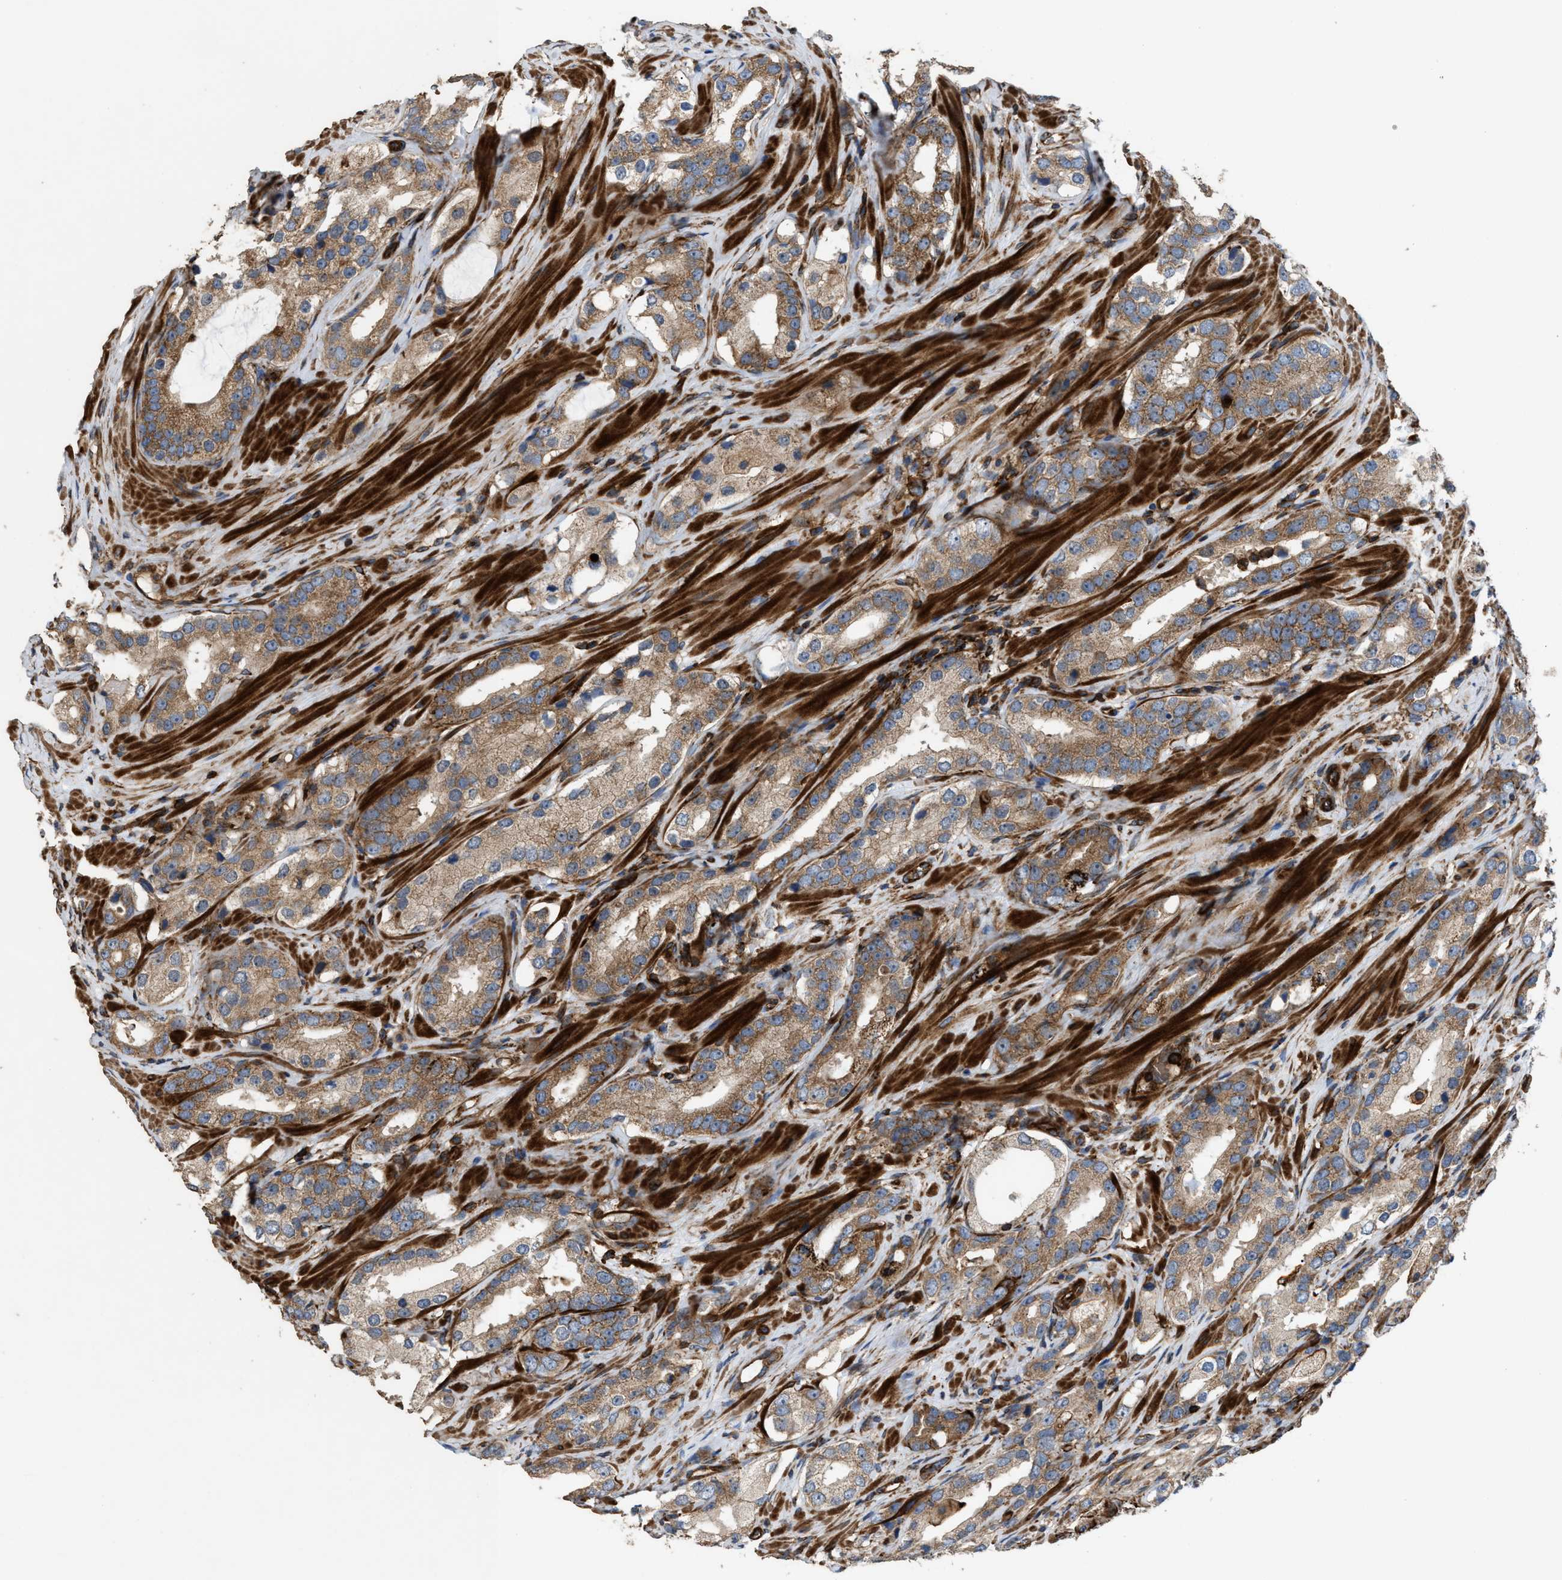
{"staining": {"intensity": "moderate", "quantity": ">75%", "location": "cytoplasmic/membranous"}, "tissue": "prostate cancer", "cell_type": "Tumor cells", "image_type": "cancer", "snomed": [{"axis": "morphology", "description": "Adenocarcinoma, High grade"}, {"axis": "topography", "description": "Prostate"}], "caption": "Prostate cancer was stained to show a protein in brown. There is medium levels of moderate cytoplasmic/membranous expression in about >75% of tumor cells.", "gene": "EGLN1", "patient": {"sex": "male", "age": 63}}